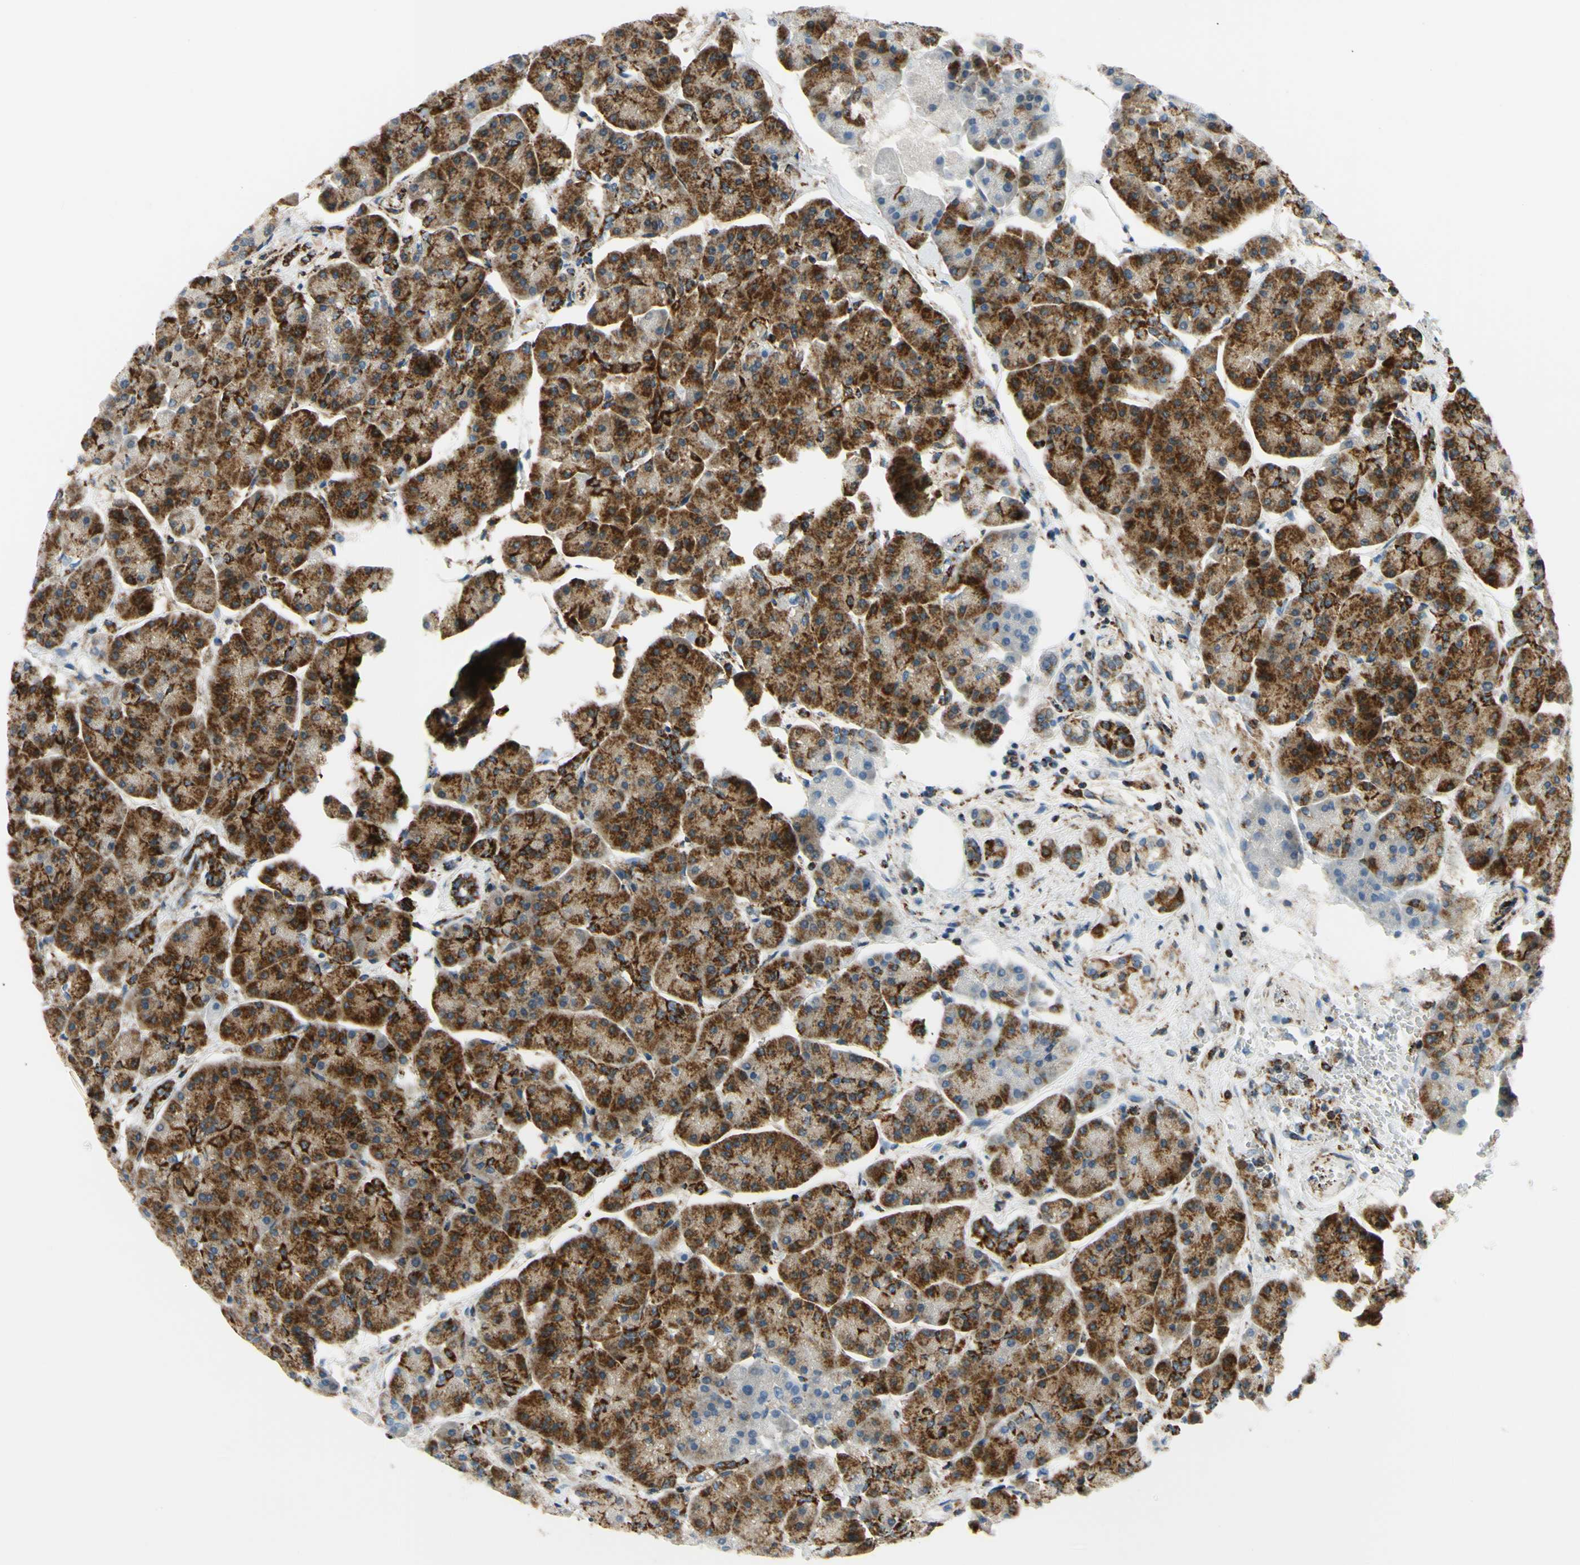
{"staining": {"intensity": "strong", "quantity": ">75%", "location": "cytoplasmic/membranous"}, "tissue": "pancreas", "cell_type": "Exocrine glandular cells", "image_type": "normal", "snomed": [{"axis": "morphology", "description": "Normal tissue, NOS"}, {"axis": "topography", "description": "Pancreas"}], "caption": "This photomicrograph reveals unremarkable pancreas stained with immunohistochemistry to label a protein in brown. The cytoplasmic/membranous of exocrine glandular cells show strong positivity for the protein. Nuclei are counter-stained blue.", "gene": "MAVS", "patient": {"sex": "female", "age": 70}}